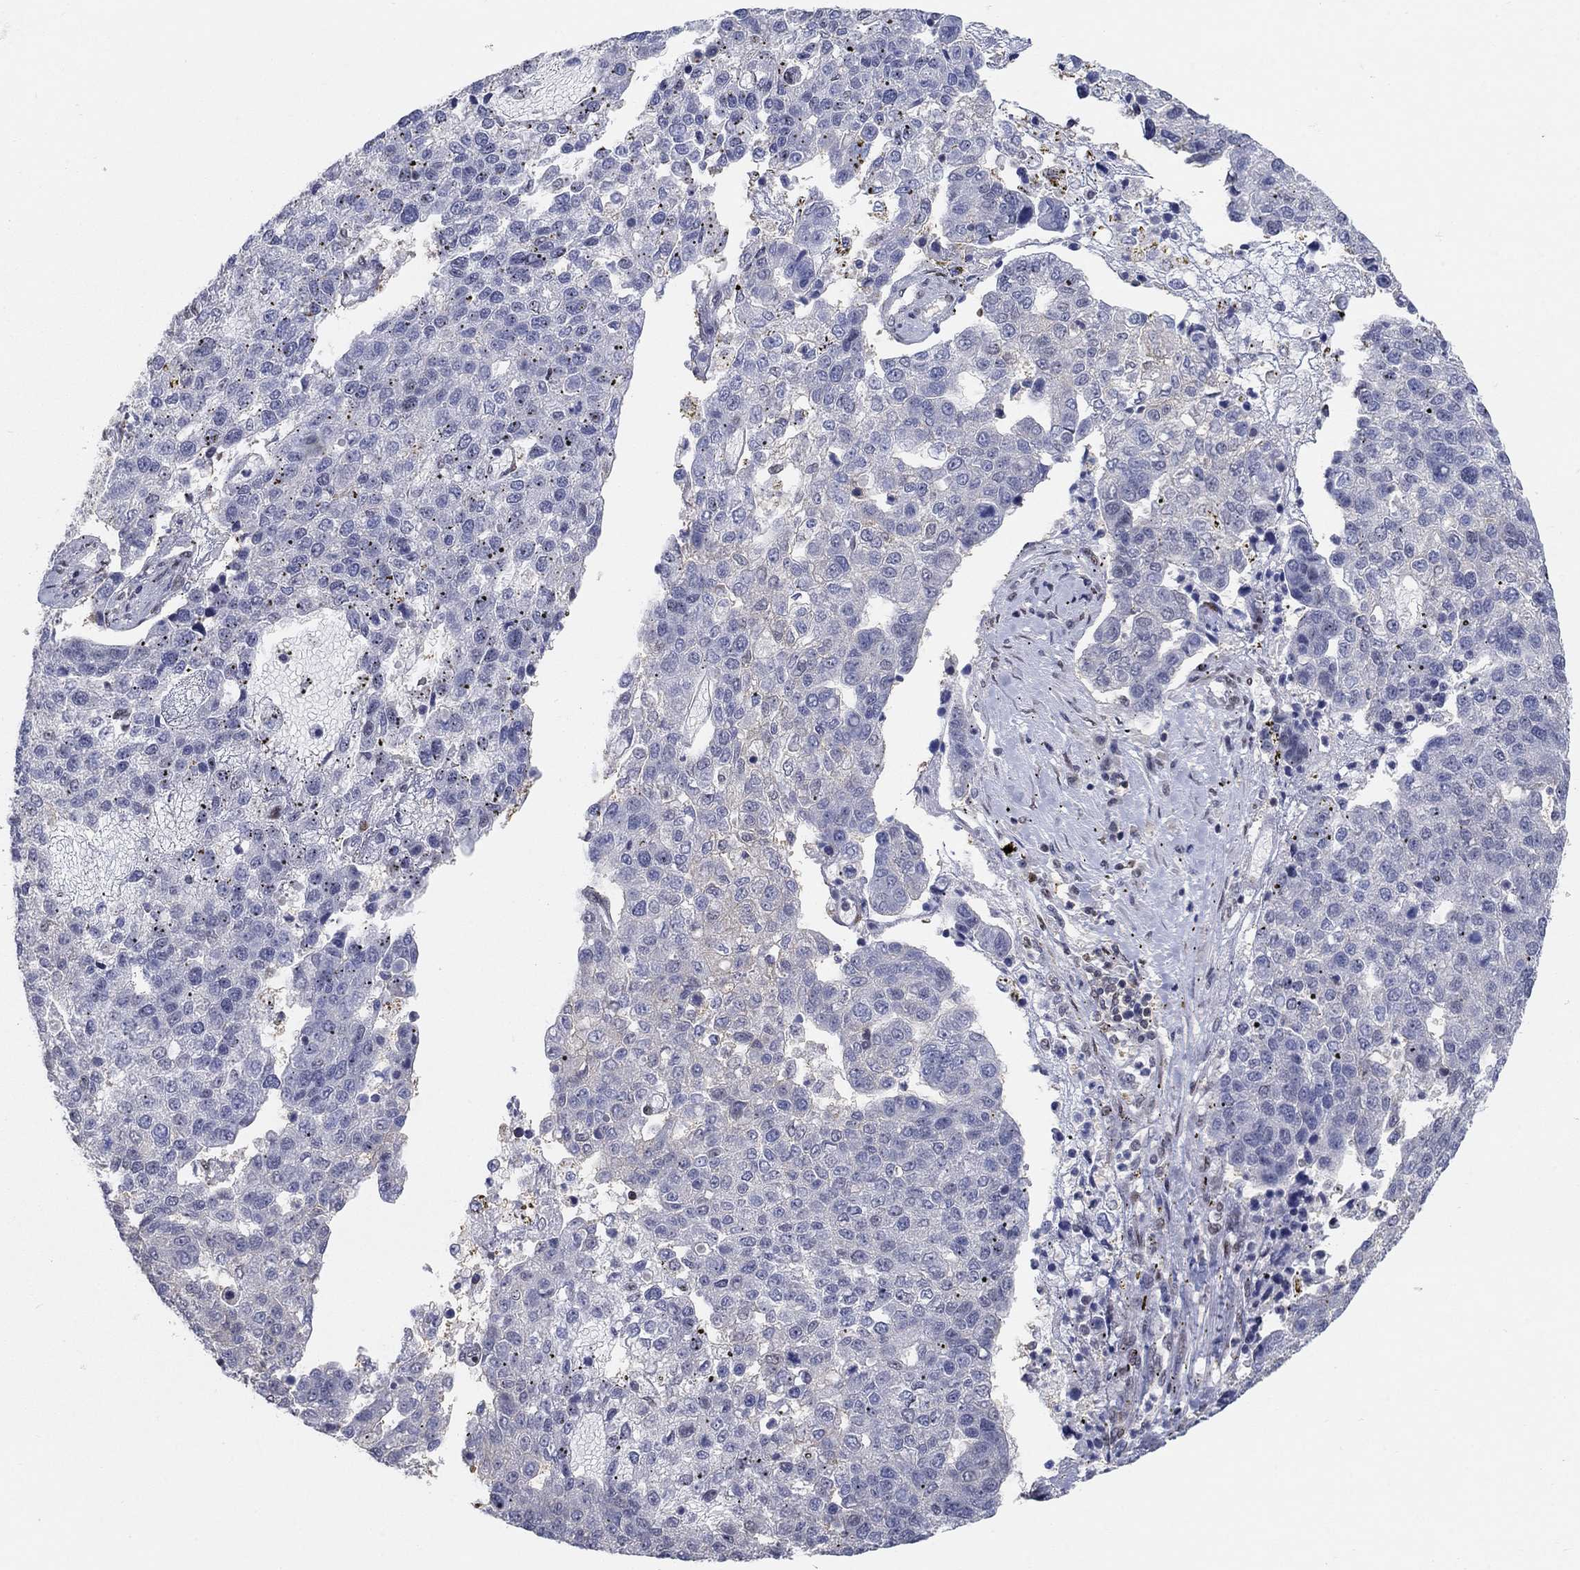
{"staining": {"intensity": "negative", "quantity": "none", "location": "none"}, "tissue": "pancreatic cancer", "cell_type": "Tumor cells", "image_type": "cancer", "snomed": [{"axis": "morphology", "description": "Adenocarcinoma, NOS"}, {"axis": "topography", "description": "Pancreas"}], "caption": "DAB (3,3'-diaminobenzidine) immunohistochemical staining of human pancreatic adenocarcinoma reveals no significant staining in tumor cells.", "gene": "CENPE", "patient": {"sex": "female", "age": 61}}